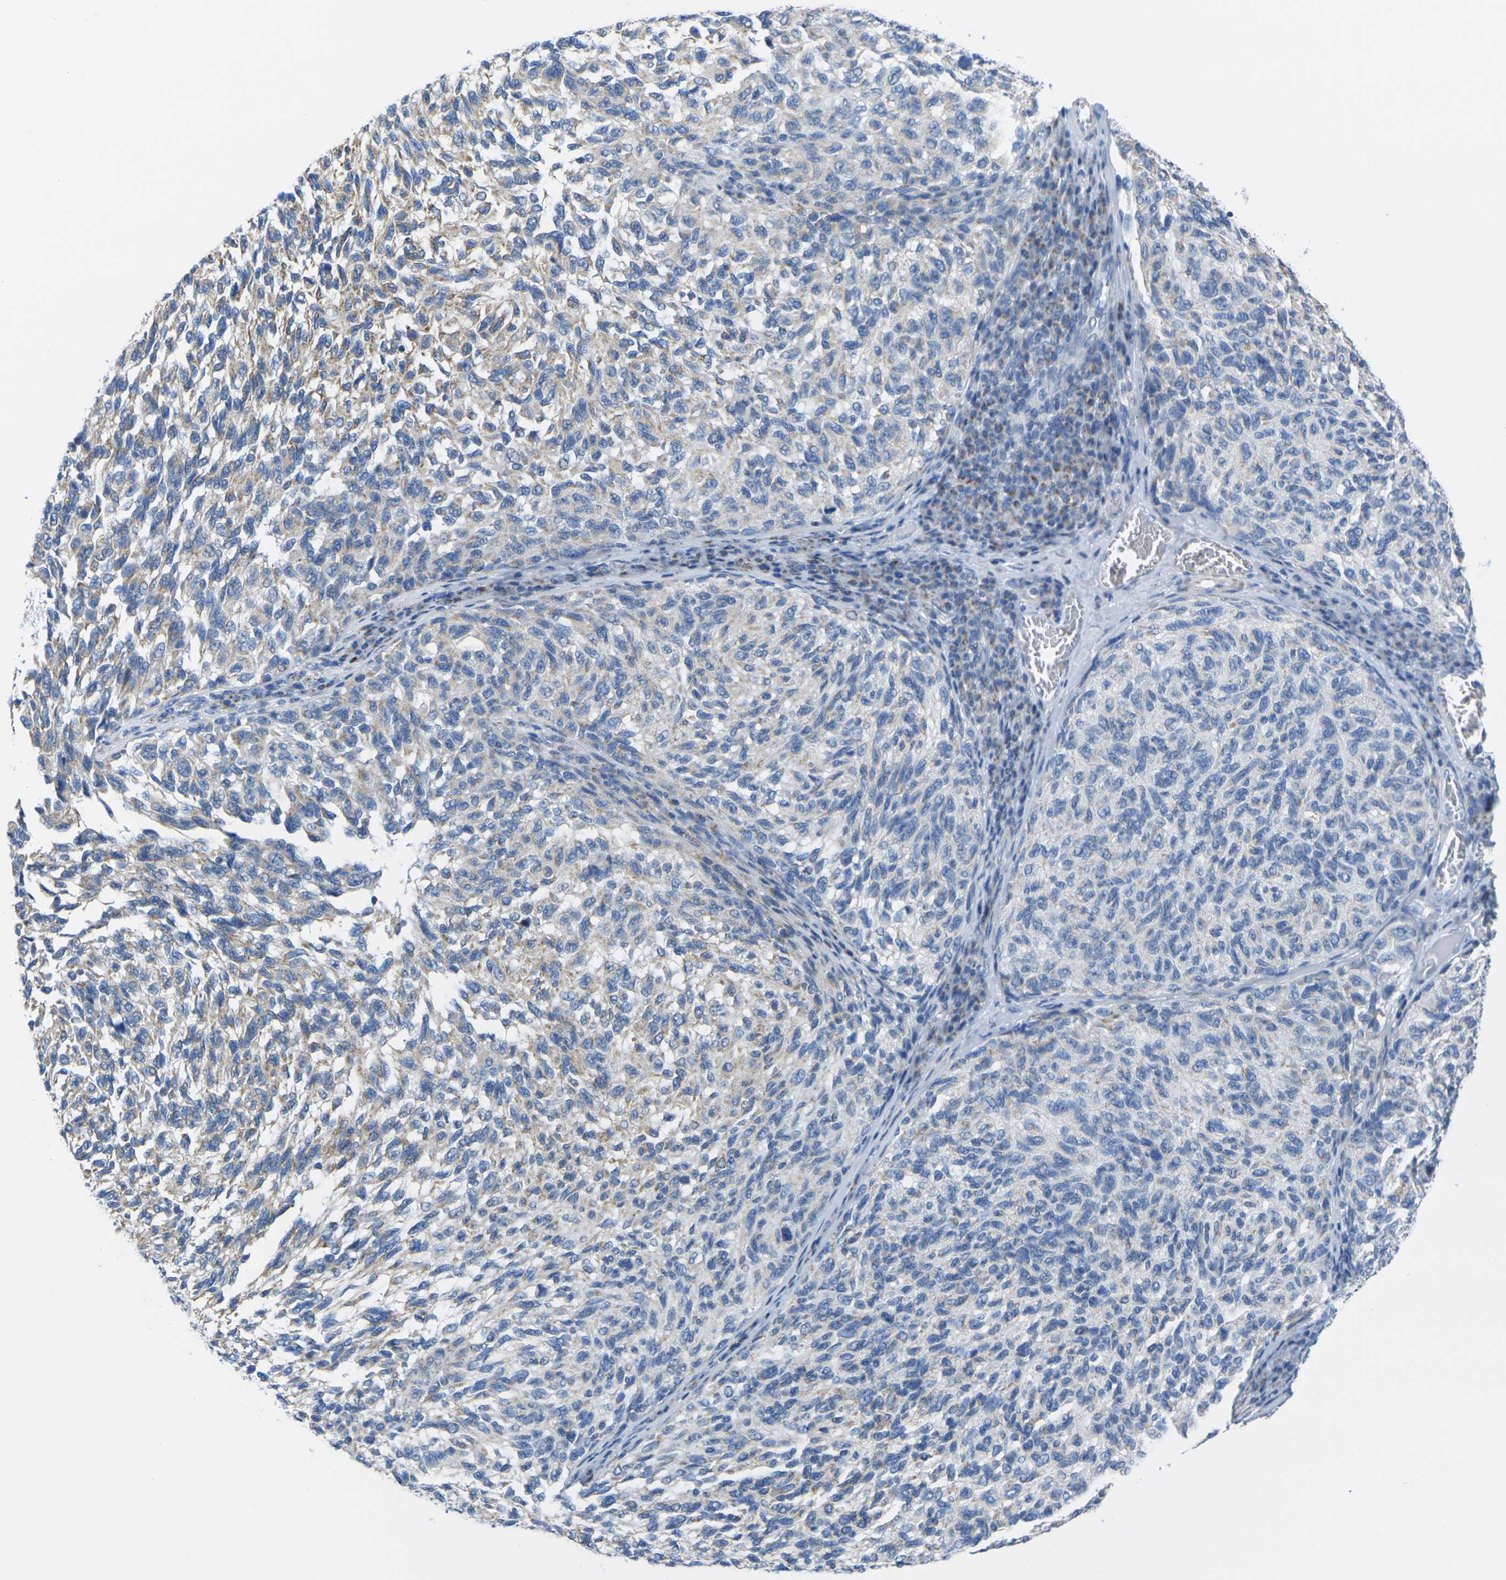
{"staining": {"intensity": "weak", "quantity": "<25%", "location": "cytoplasmic/membranous"}, "tissue": "melanoma", "cell_type": "Tumor cells", "image_type": "cancer", "snomed": [{"axis": "morphology", "description": "Malignant melanoma, NOS"}, {"axis": "topography", "description": "Skin"}], "caption": "Immunohistochemistry of melanoma displays no staining in tumor cells.", "gene": "TMEM204", "patient": {"sex": "female", "age": 73}}